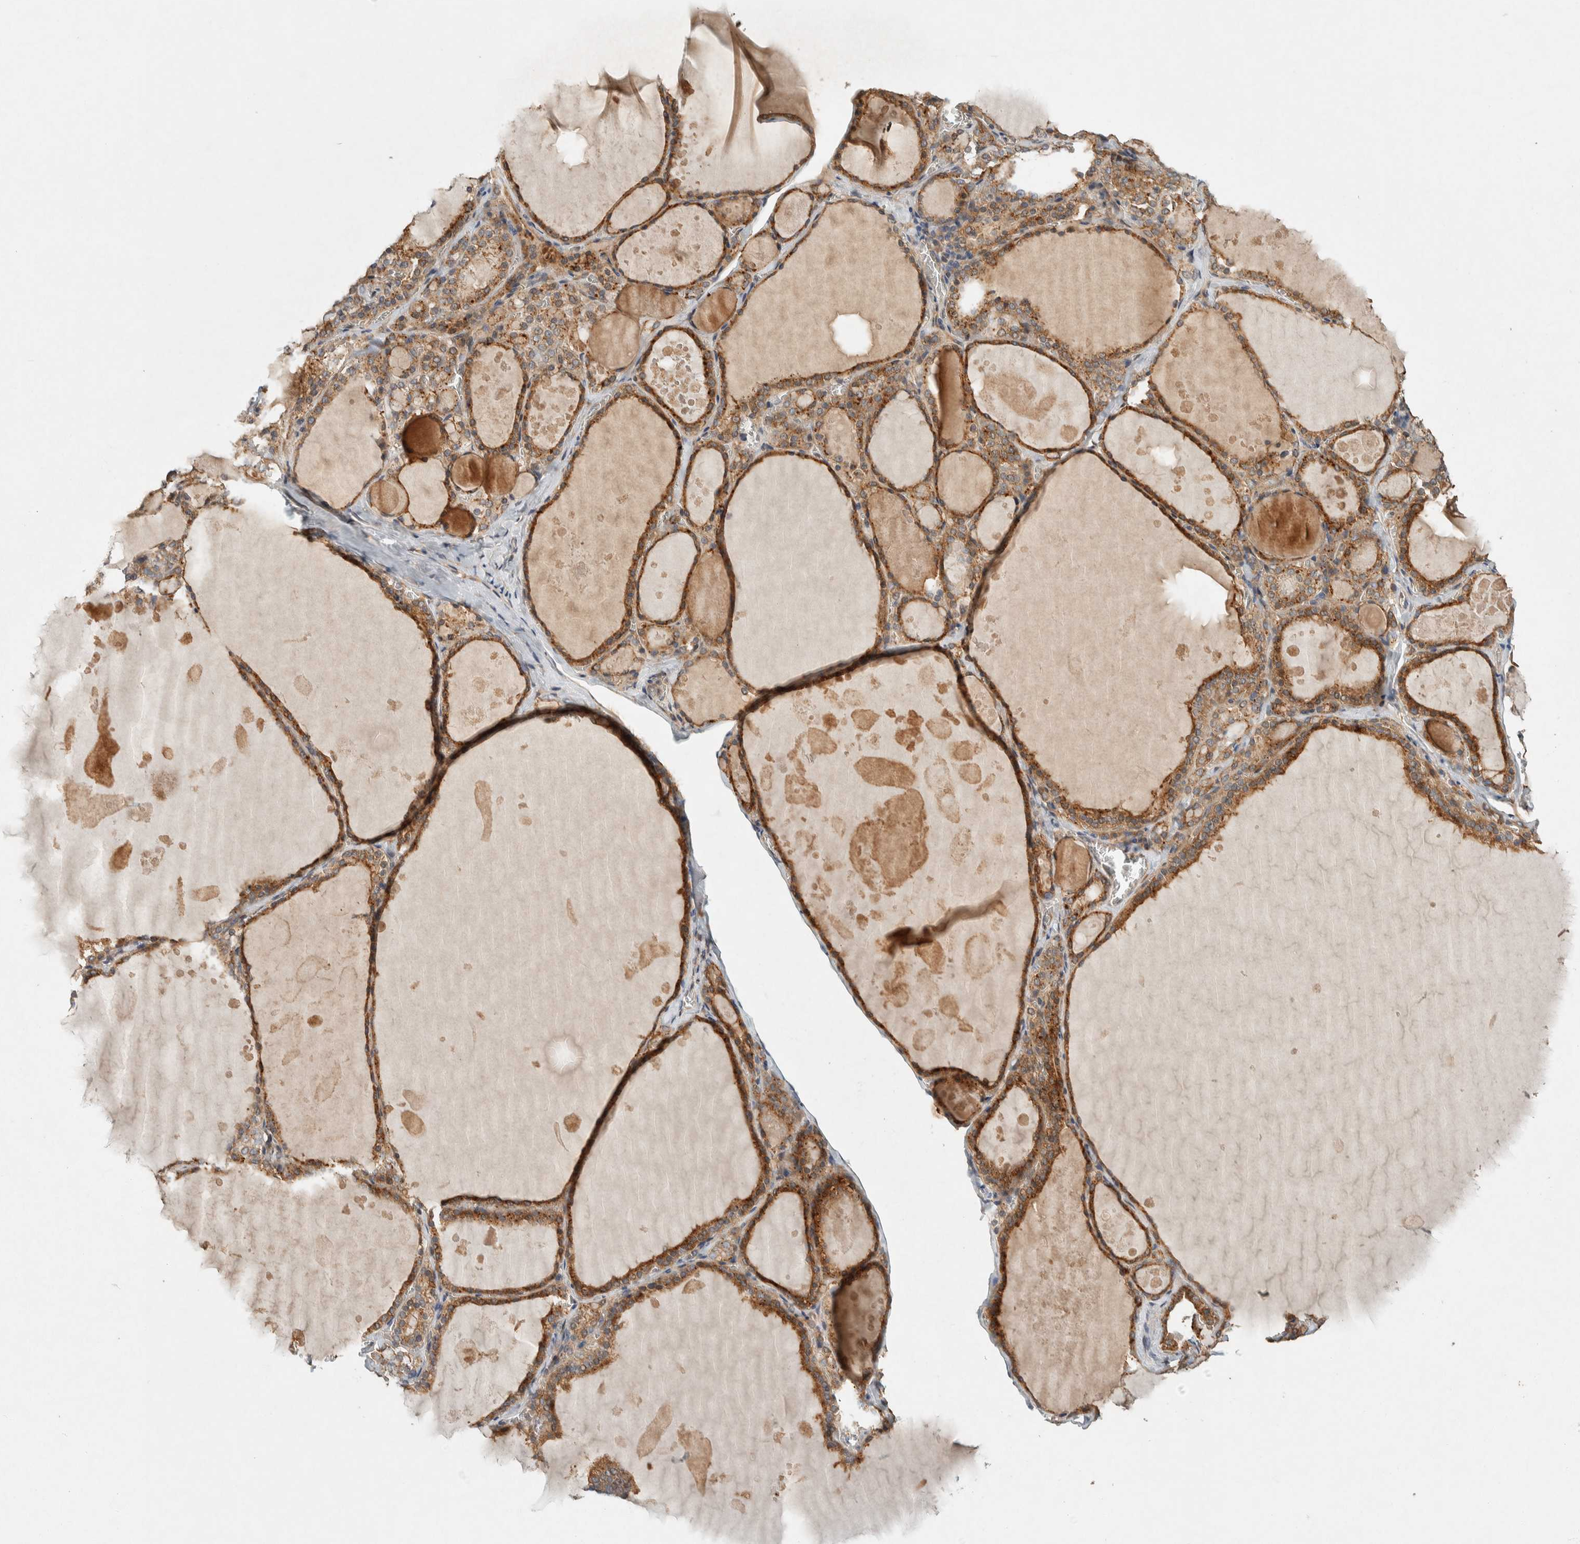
{"staining": {"intensity": "moderate", "quantity": ">75%", "location": "cytoplasmic/membranous"}, "tissue": "thyroid gland", "cell_type": "Glandular cells", "image_type": "normal", "snomed": [{"axis": "morphology", "description": "Normal tissue, NOS"}, {"axis": "topography", "description": "Thyroid gland"}], "caption": "Immunohistochemistry (IHC) of benign thyroid gland shows medium levels of moderate cytoplasmic/membranous staining in approximately >75% of glandular cells. Nuclei are stained in blue.", "gene": "PXK", "patient": {"sex": "male", "age": 56}}